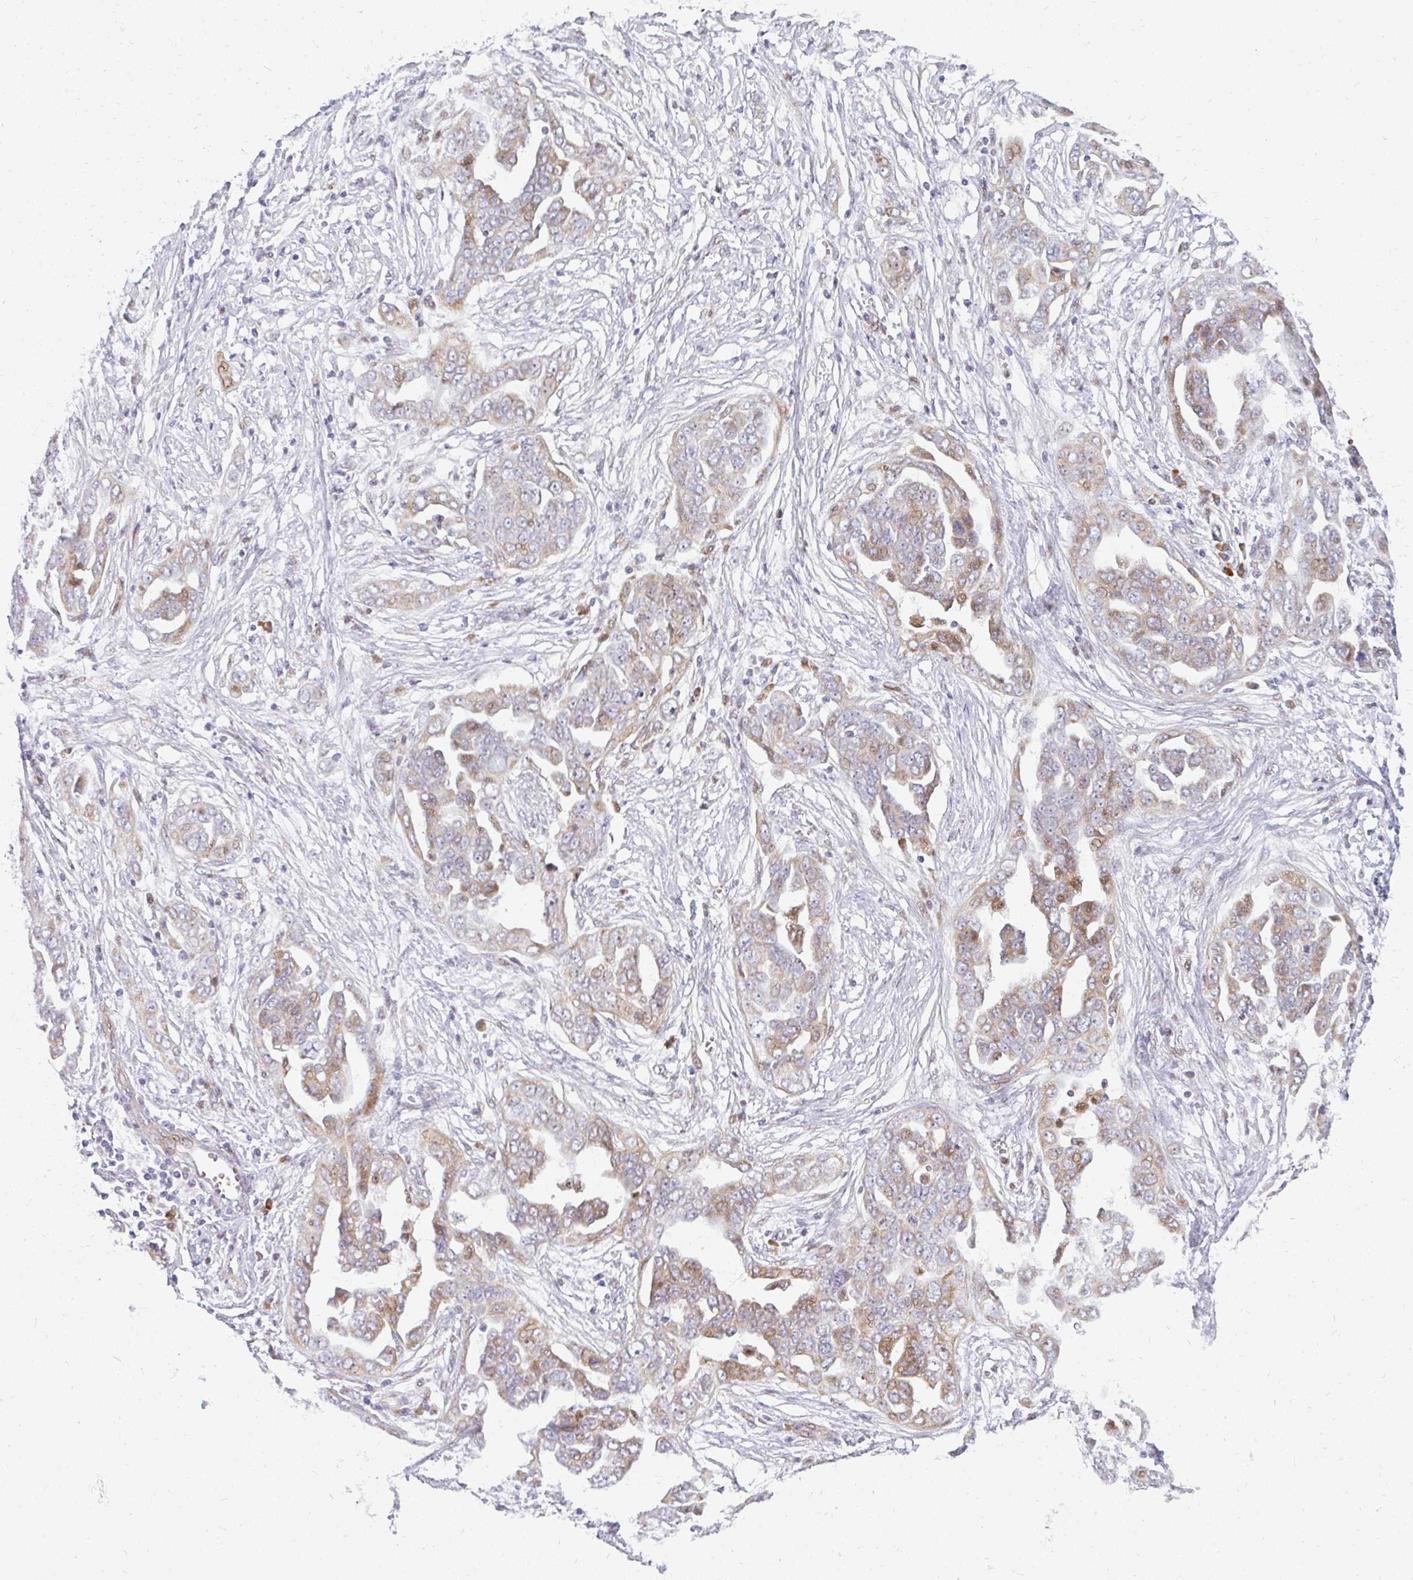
{"staining": {"intensity": "moderate", "quantity": "25%-75%", "location": "cytoplasmic/membranous,nuclear"}, "tissue": "ovarian cancer", "cell_type": "Tumor cells", "image_type": "cancer", "snomed": [{"axis": "morphology", "description": "Cystadenocarcinoma, serous, NOS"}, {"axis": "topography", "description": "Ovary"}], "caption": "Immunohistochemistry (IHC) of human serous cystadenocarcinoma (ovarian) reveals medium levels of moderate cytoplasmic/membranous and nuclear positivity in approximately 25%-75% of tumor cells.", "gene": "PLA2G5", "patient": {"sex": "female", "age": 59}}